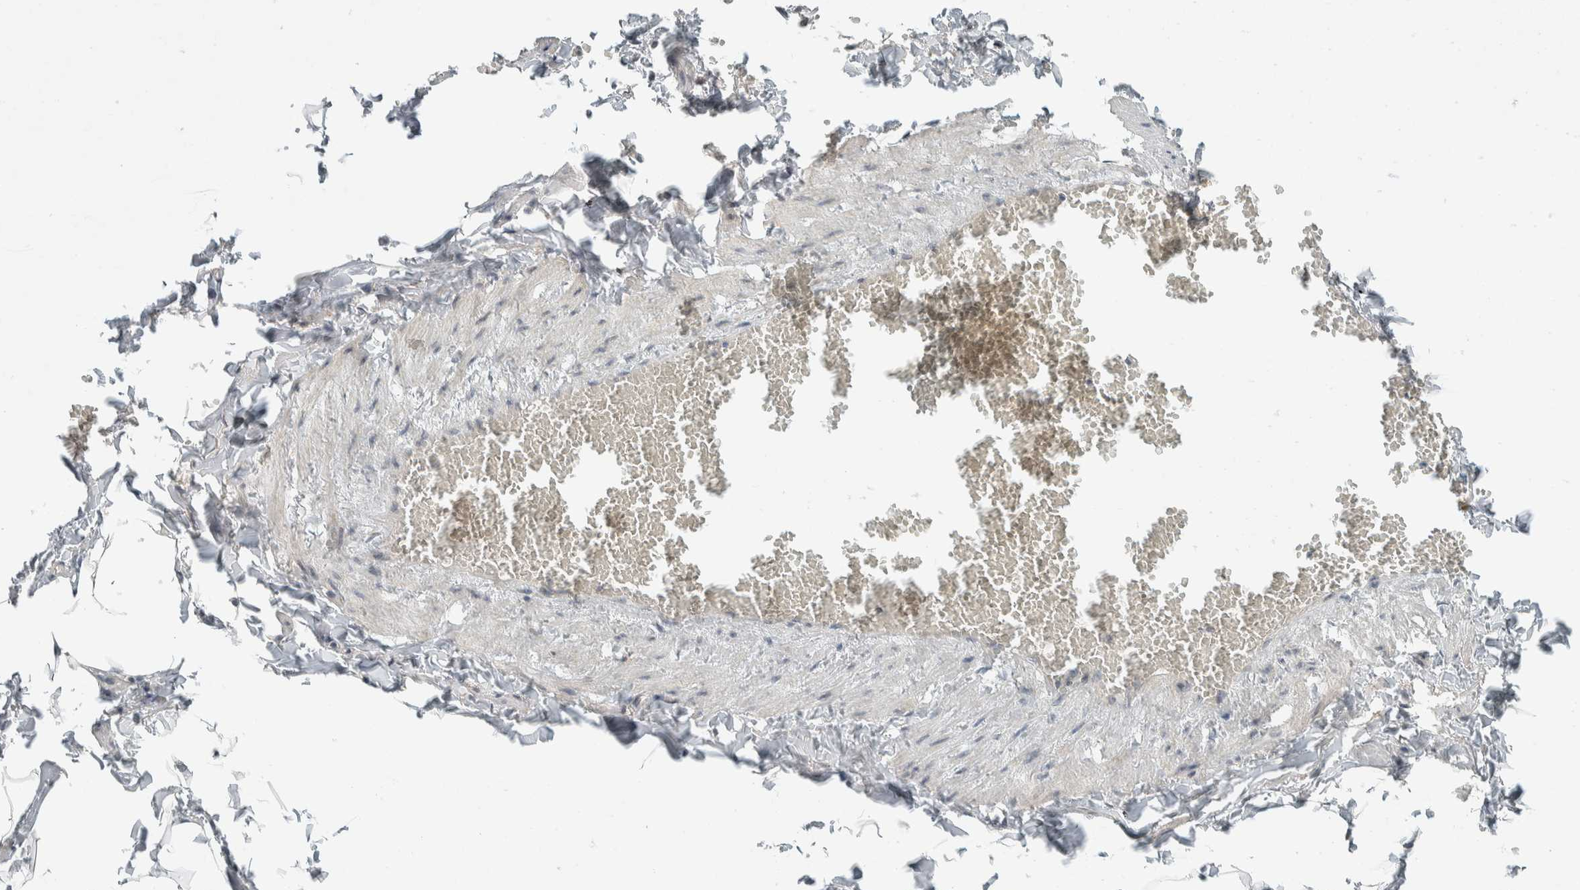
{"staining": {"intensity": "weak", "quantity": "25%-75%", "location": "cytoplasmic/membranous"}, "tissue": "adipose tissue", "cell_type": "Adipocytes", "image_type": "normal", "snomed": [{"axis": "morphology", "description": "Normal tissue, NOS"}, {"axis": "topography", "description": "Vascular tissue"}], "caption": "Adipose tissue stained with IHC demonstrates weak cytoplasmic/membranous positivity in approximately 25%-75% of adipocytes.", "gene": "CTBP2", "patient": {"sex": "male", "age": 41}}